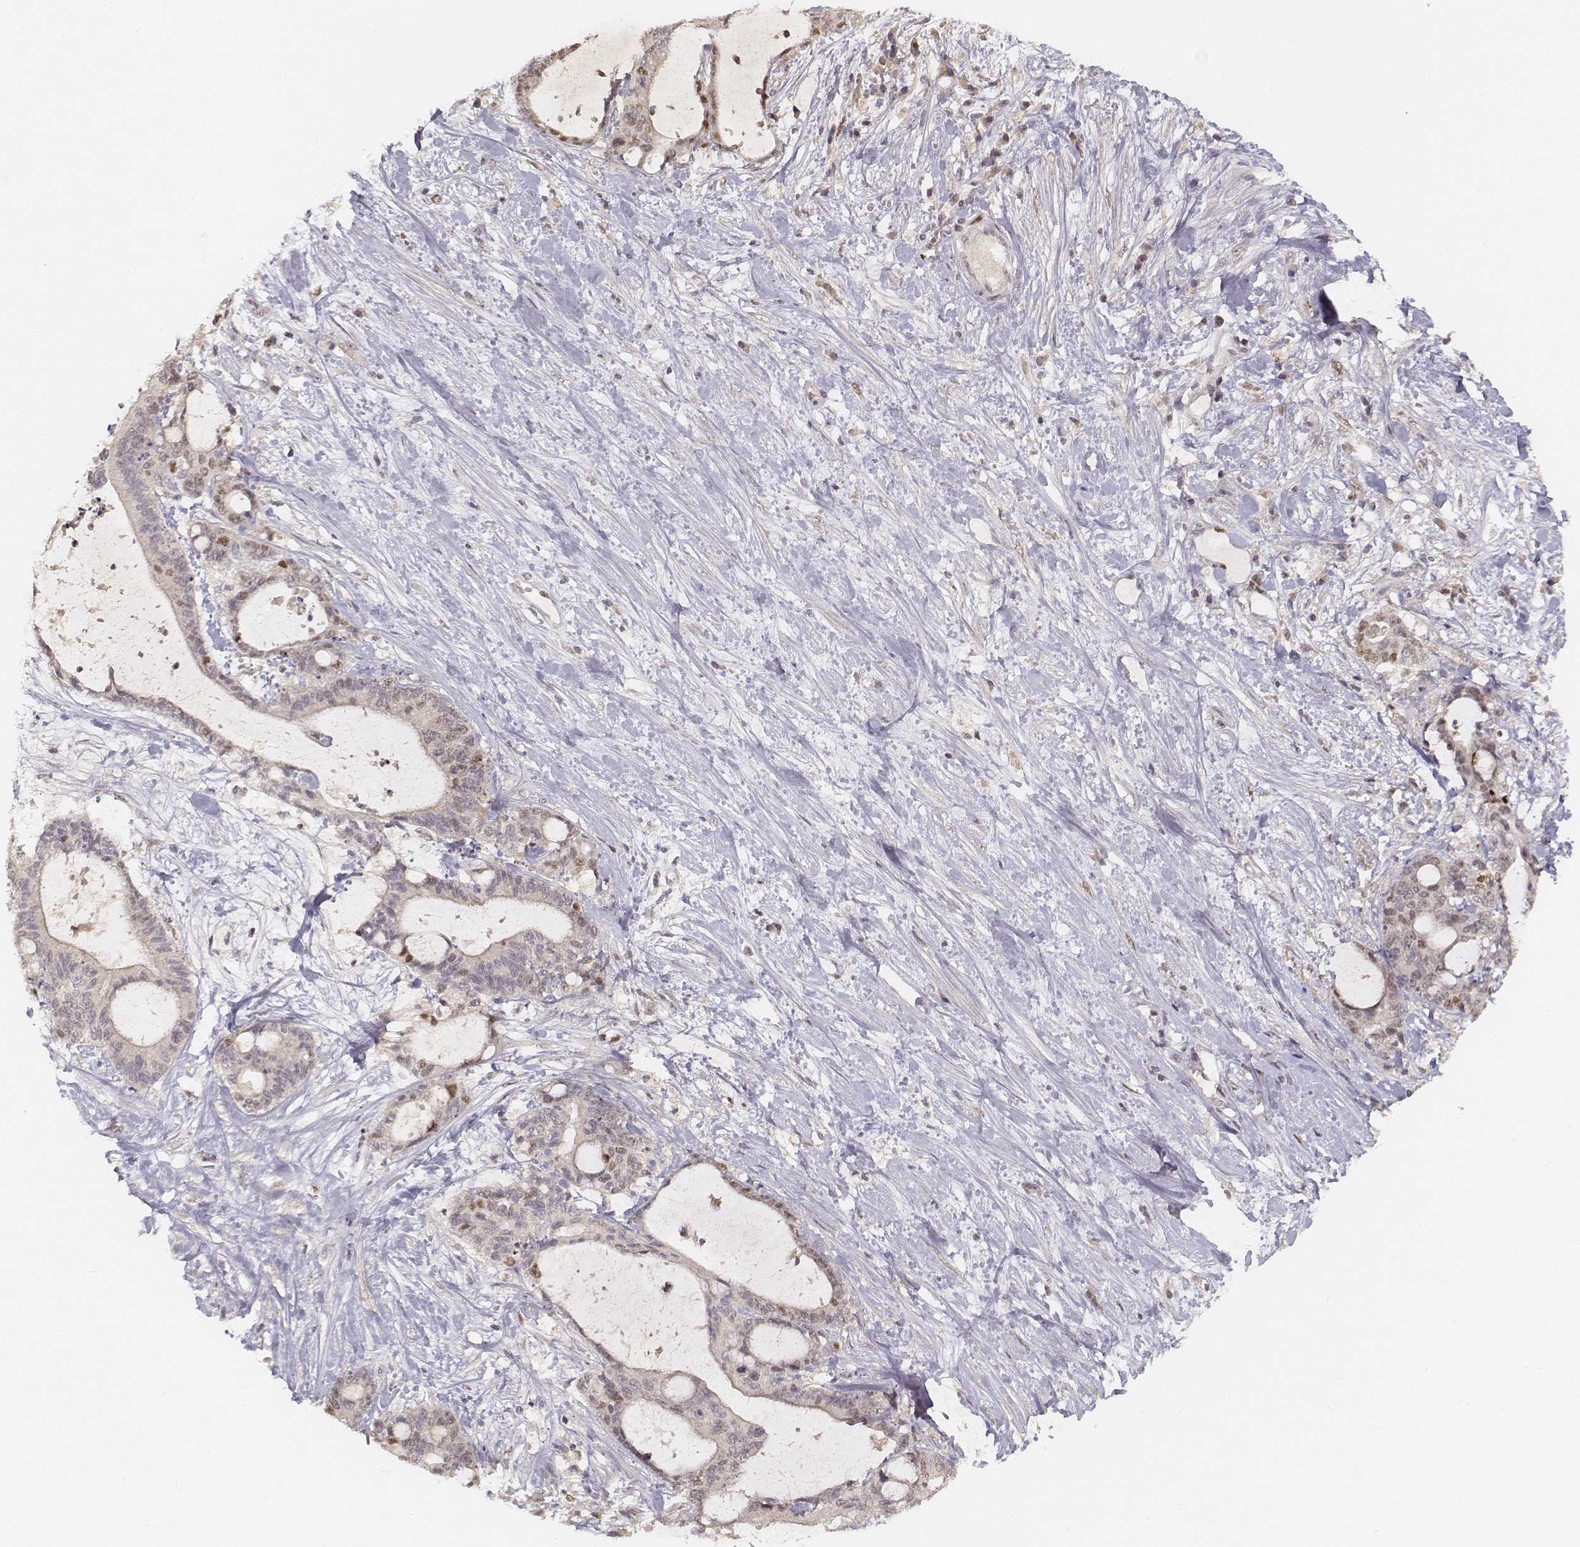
{"staining": {"intensity": "weak", "quantity": "<25%", "location": "nuclear"}, "tissue": "liver cancer", "cell_type": "Tumor cells", "image_type": "cancer", "snomed": [{"axis": "morphology", "description": "Cholangiocarcinoma"}, {"axis": "topography", "description": "Liver"}], "caption": "High magnification brightfield microscopy of cholangiocarcinoma (liver) stained with DAB (brown) and counterstained with hematoxylin (blue): tumor cells show no significant staining.", "gene": "FANCD2", "patient": {"sex": "female", "age": 73}}